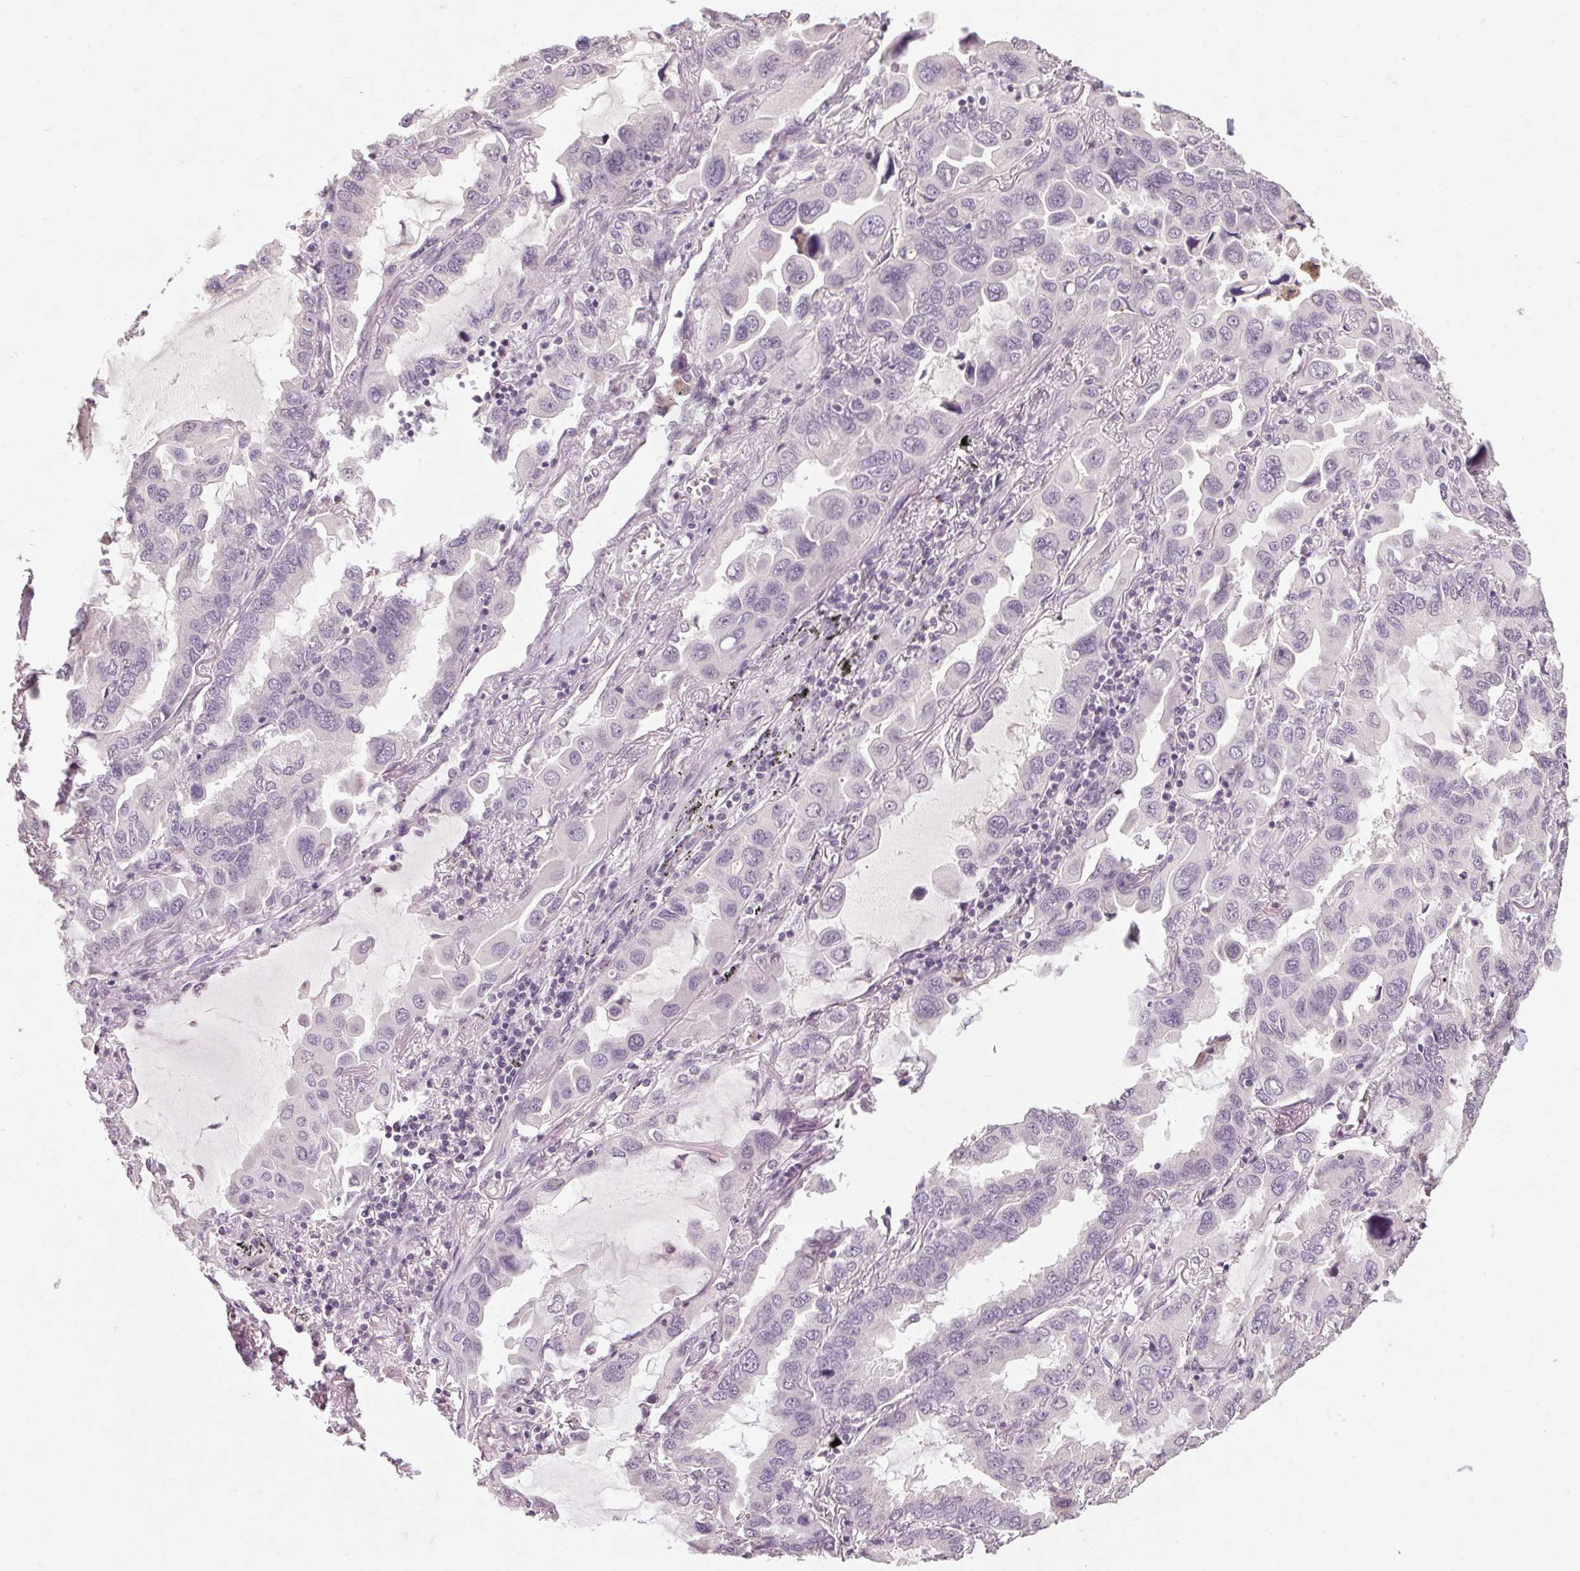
{"staining": {"intensity": "negative", "quantity": "none", "location": "none"}, "tissue": "lung cancer", "cell_type": "Tumor cells", "image_type": "cancer", "snomed": [{"axis": "morphology", "description": "Adenocarcinoma, NOS"}, {"axis": "topography", "description": "Lung"}], "caption": "Immunohistochemical staining of human lung cancer (adenocarcinoma) reveals no significant staining in tumor cells.", "gene": "POMC", "patient": {"sex": "male", "age": 64}}